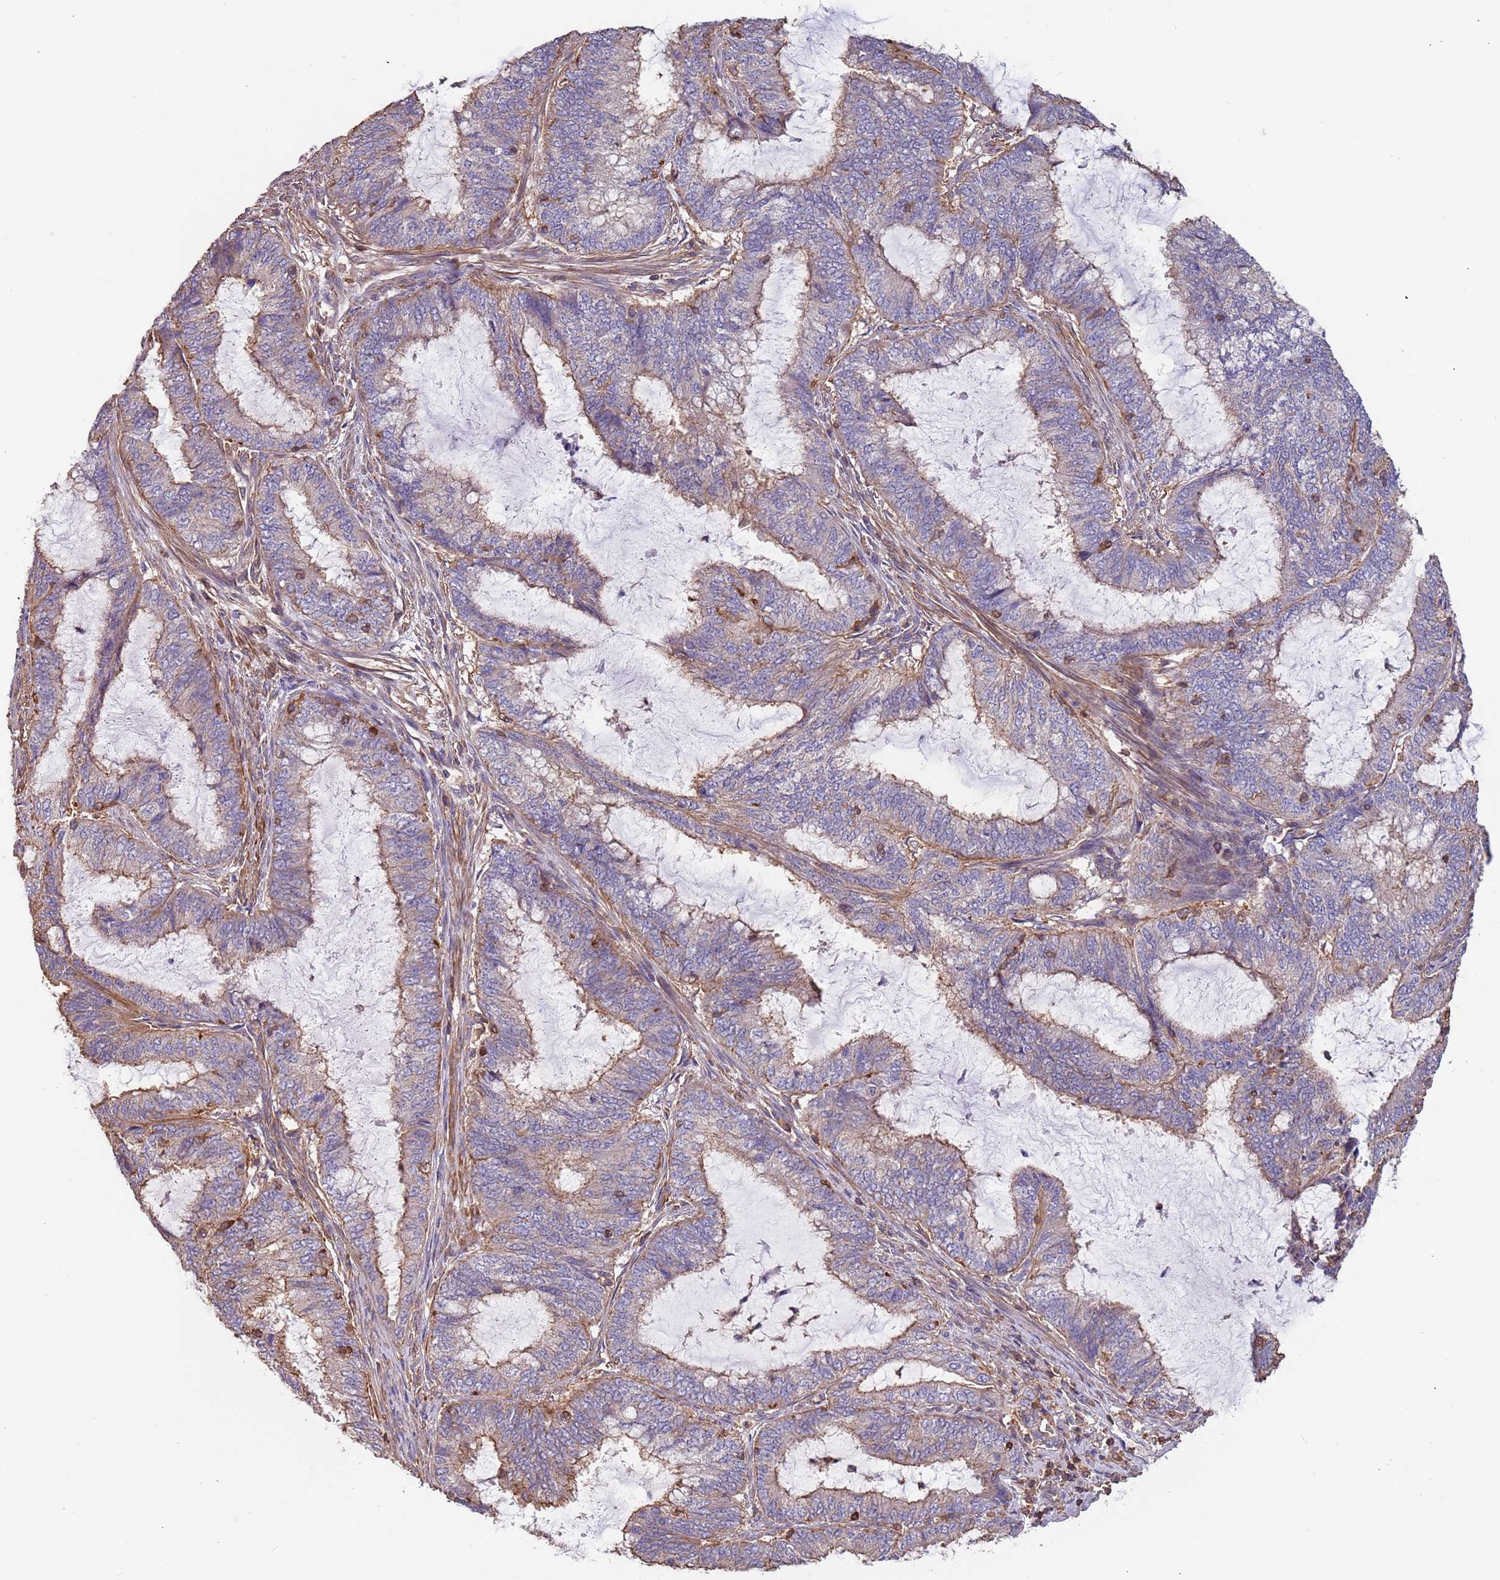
{"staining": {"intensity": "weak", "quantity": "<25%", "location": "cytoplasmic/membranous"}, "tissue": "endometrial cancer", "cell_type": "Tumor cells", "image_type": "cancer", "snomed": [{"axis": "morphology", "description": "Adenocarcinoma, NOS"}, {"axis": "topography", "description": "Endometrium"}], "caption": "IHC of human endometrial cancer displays no positivity in tumor cells. (DAB IHC with hematoxylin counter stain).", "gene": "SYT4", "patient": {"sex": "female", "age": 51}}